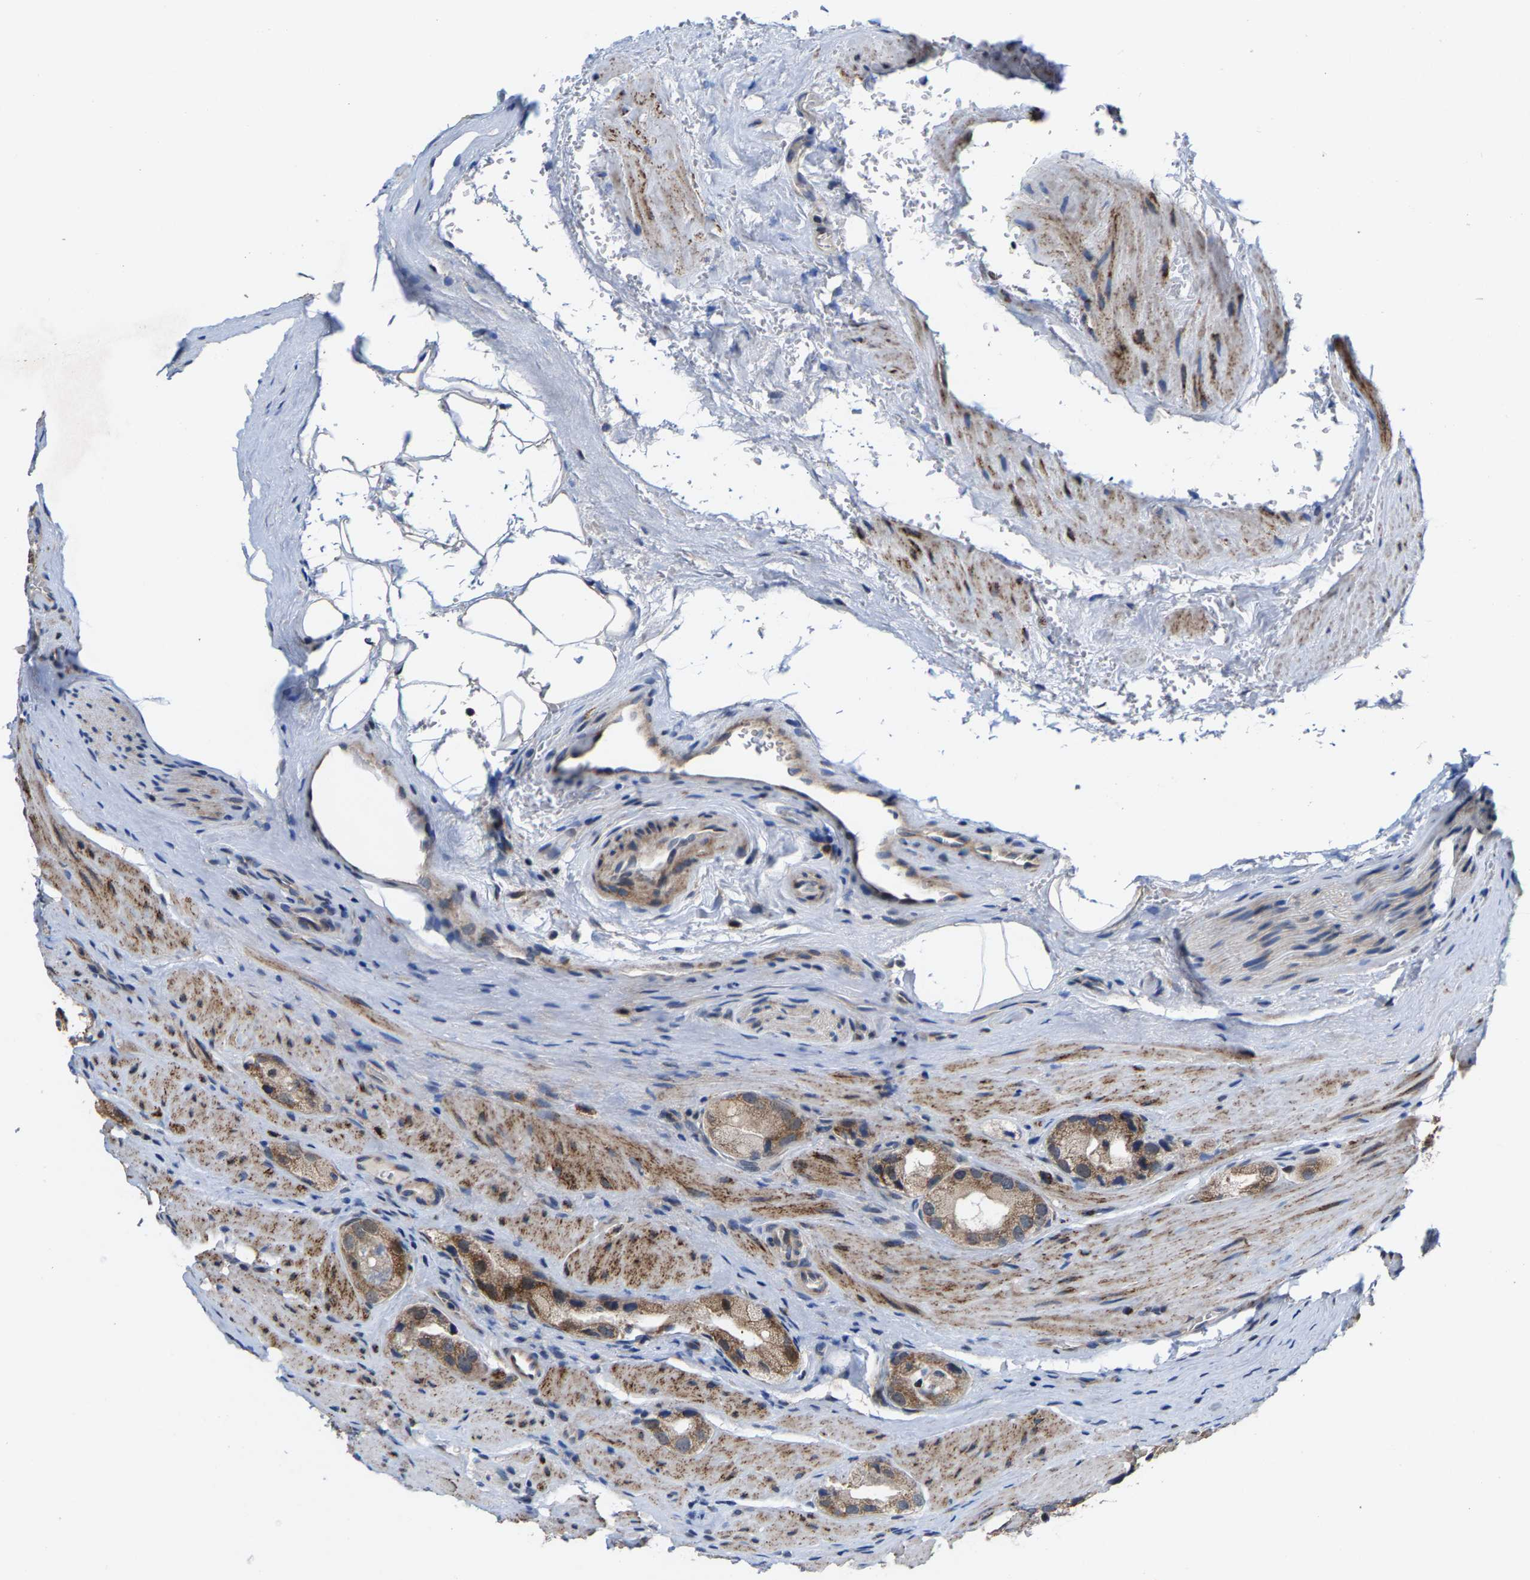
{"staining": {"intensity": "moderate", "quantity": "25%-75%", "location": "cytoplasmic/membranous"}, "tissue": "prostate cancer", "cell_type": "Tumor cells", "image_type": "cancer", "snomed": [{"axis": "morphology", "description": "Adenocarcinoma, High grade"}, {"axis": "topography", "description": "Prostate"}], "caption": "Protein staining of prostate cancer tissue displays moderate cytoplasmic/membranous staining in about 25%-75% of tumor cells.", "gene": "TDRKH", "patient": {"sex": "male", "age": 63}}